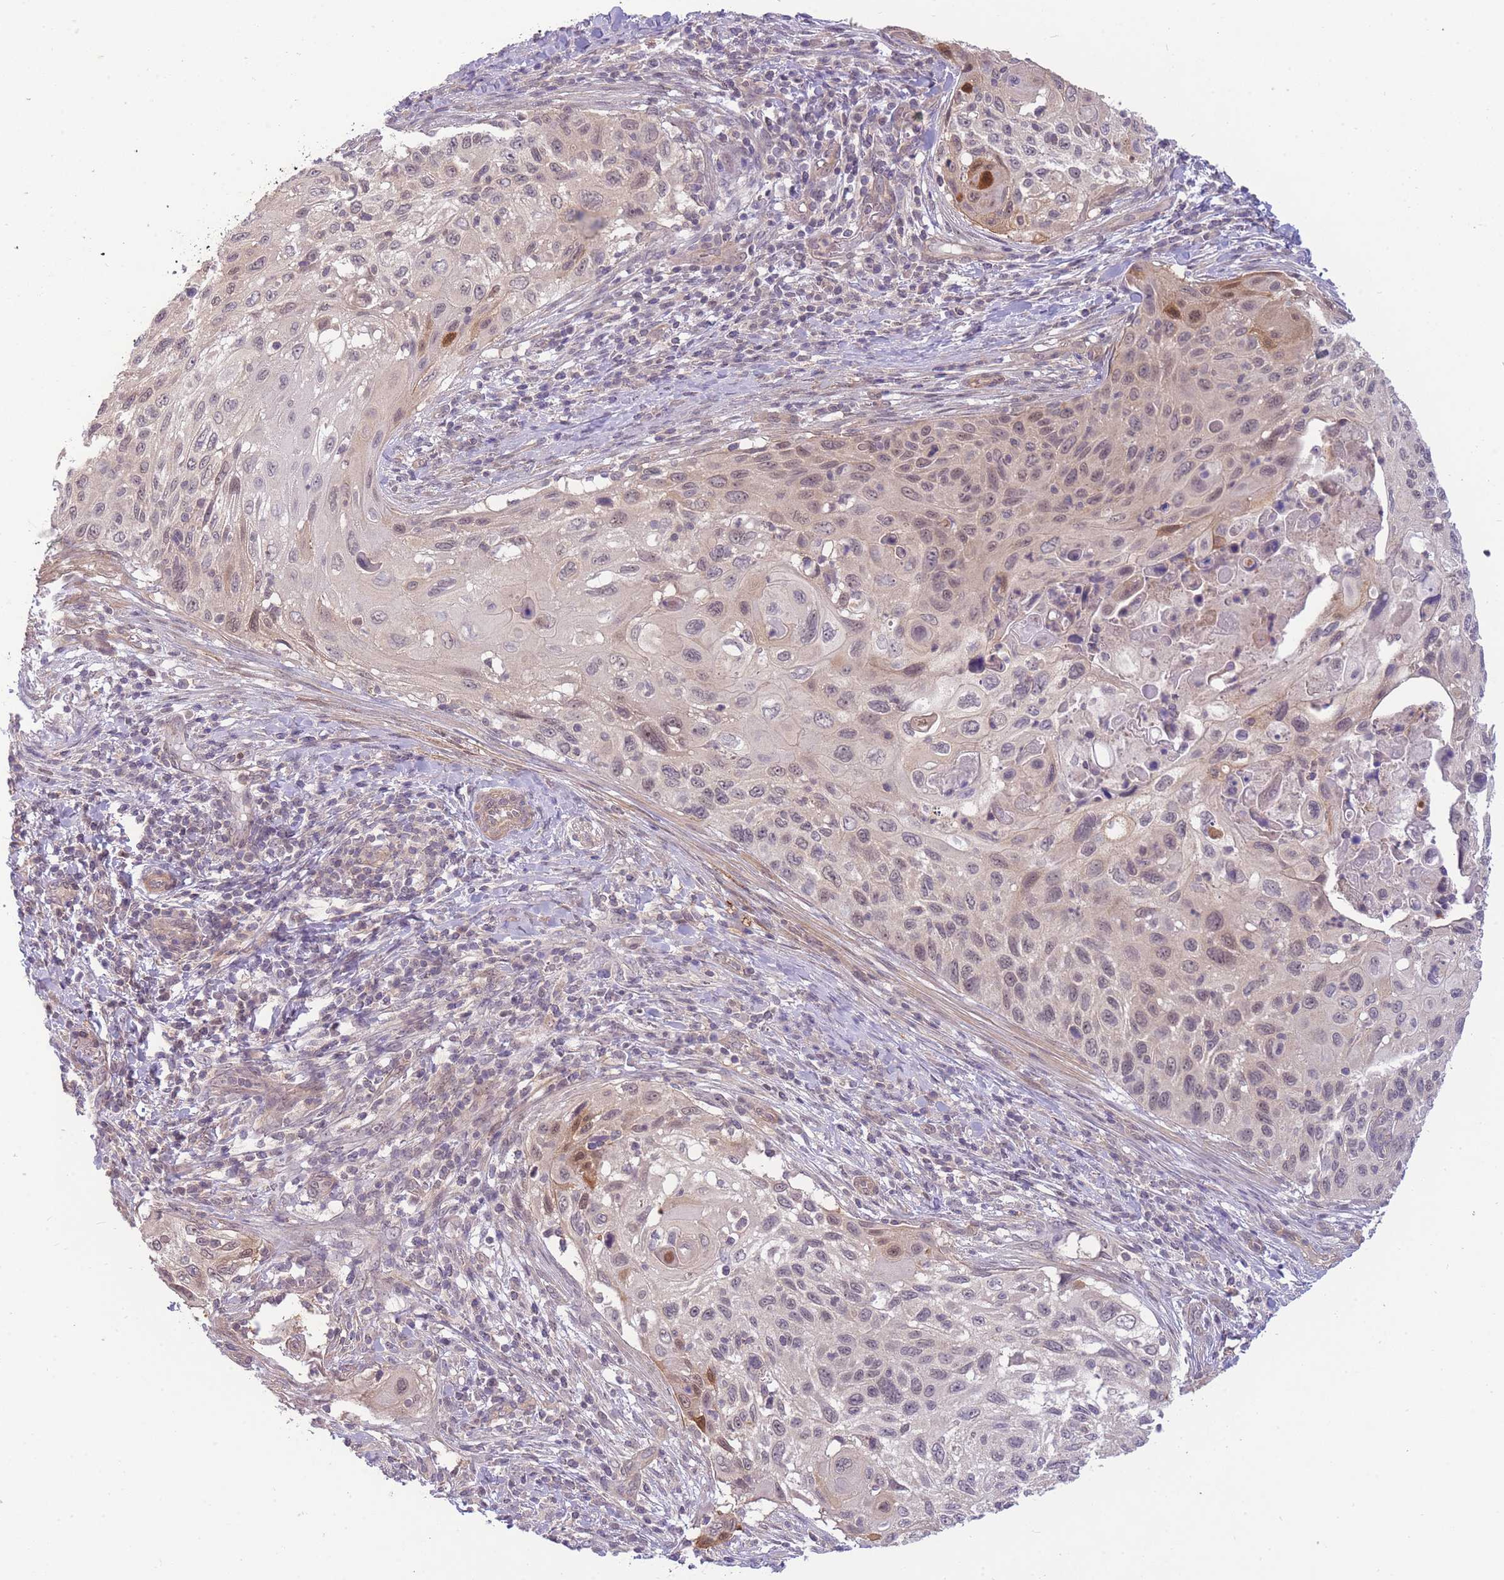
{"staining": {"intensity": "weak", "quantity": ">75%", "location": "nuclear"}, "tissue": "cervical cancer", "cell_type": "Tumor cells", "image_type": "cancer", "snomed": [{"axis": "morphology", "description": "Squamous cell carcinoma, NOS"}, {"axis": "topography", "description": "Cervix"}], "caption": "Approximately >75% of tumor cells in cervical squamous cell carcinoma demonstrate weak nuclear protein positivity as visualized by brown immunohistochemical staining.", "gene": "SMC6", "patient": {"sex": "female", "age": 70}}